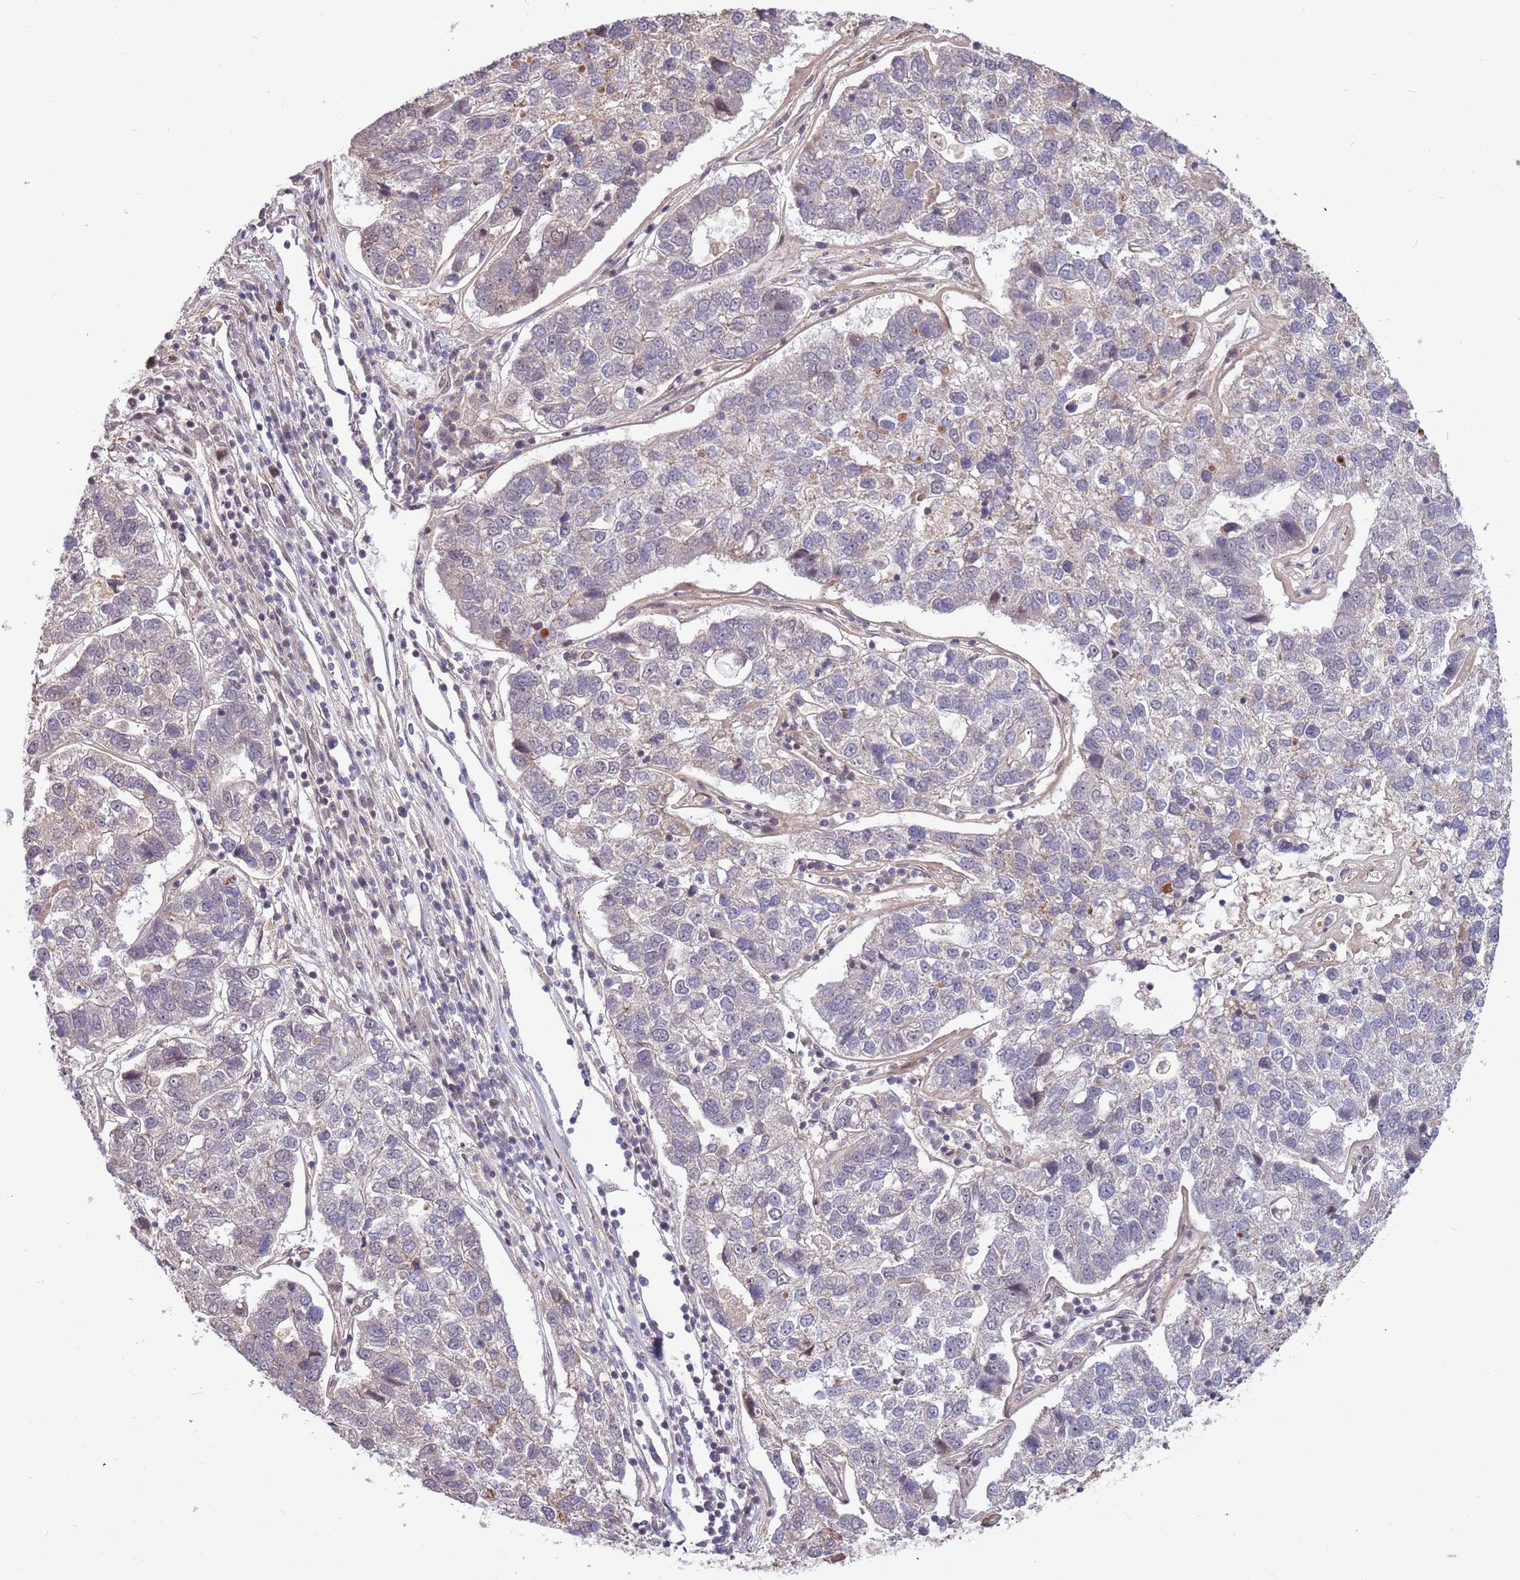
{"staining": {"intensity": "negative", "quantity": "none", "location": "none"}, "tissue": "pancreatic cancer", "cell_type": "Tumor cells", "image_type": "cancer", "snomed": [{"axis": "morphology", "description": "Adenocarcinoma, NOS"}, {"axis": "topography", "description": "Pancreas"}], "caption": "IHC of pancreatic adenocarcinoma displays no staining in tumor cells.", "gene": "HAUS3", "patient": {"sex": "female", "age": 61}}